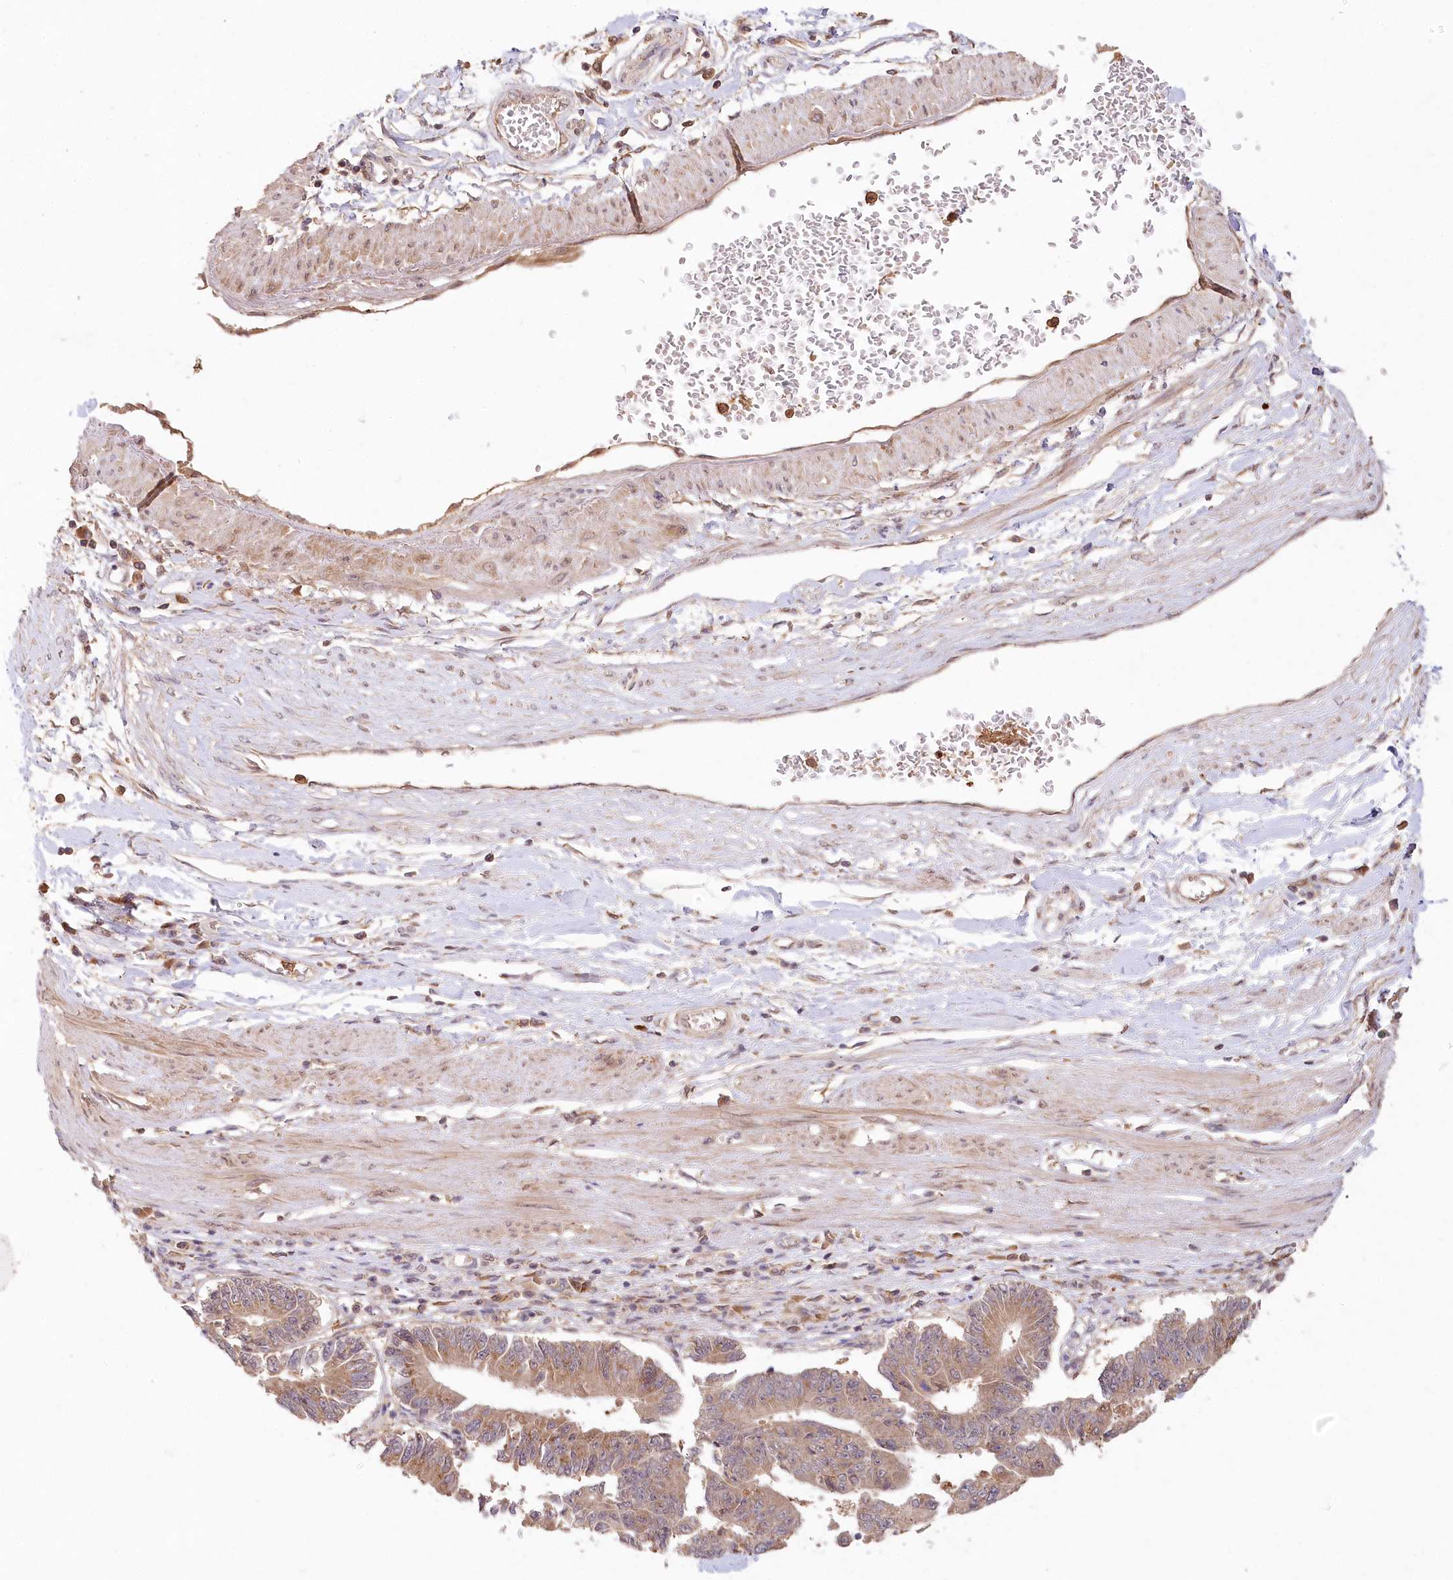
{"staining": {"intensity": "moderate", "quantity": ">75%", "location": "cytoplasmic/membranous"}, "tissue": "stomach cancer", "cell_type": "Tumor cells", "image_type": "cancer", "snomed": [{"axis": "morphology", "description": "Adenocarcinoma, NOS"}, {"axis": "topography", "description": "Stomach"}], "caption": "Immunohistochemistry micrograph of neoplastic tissue: human adenocarcinoma (stomach) stained using immunohistochemistry (IHC) demonstrates medium levels of moderate protein expression localized specifically in the cytoplasmic/membranous of tumor cells, appearing as a cytoplasmic/membranous brown color.", "gene": "IRAK1BP1", "patient": {"sex": "male", "age": 59}}